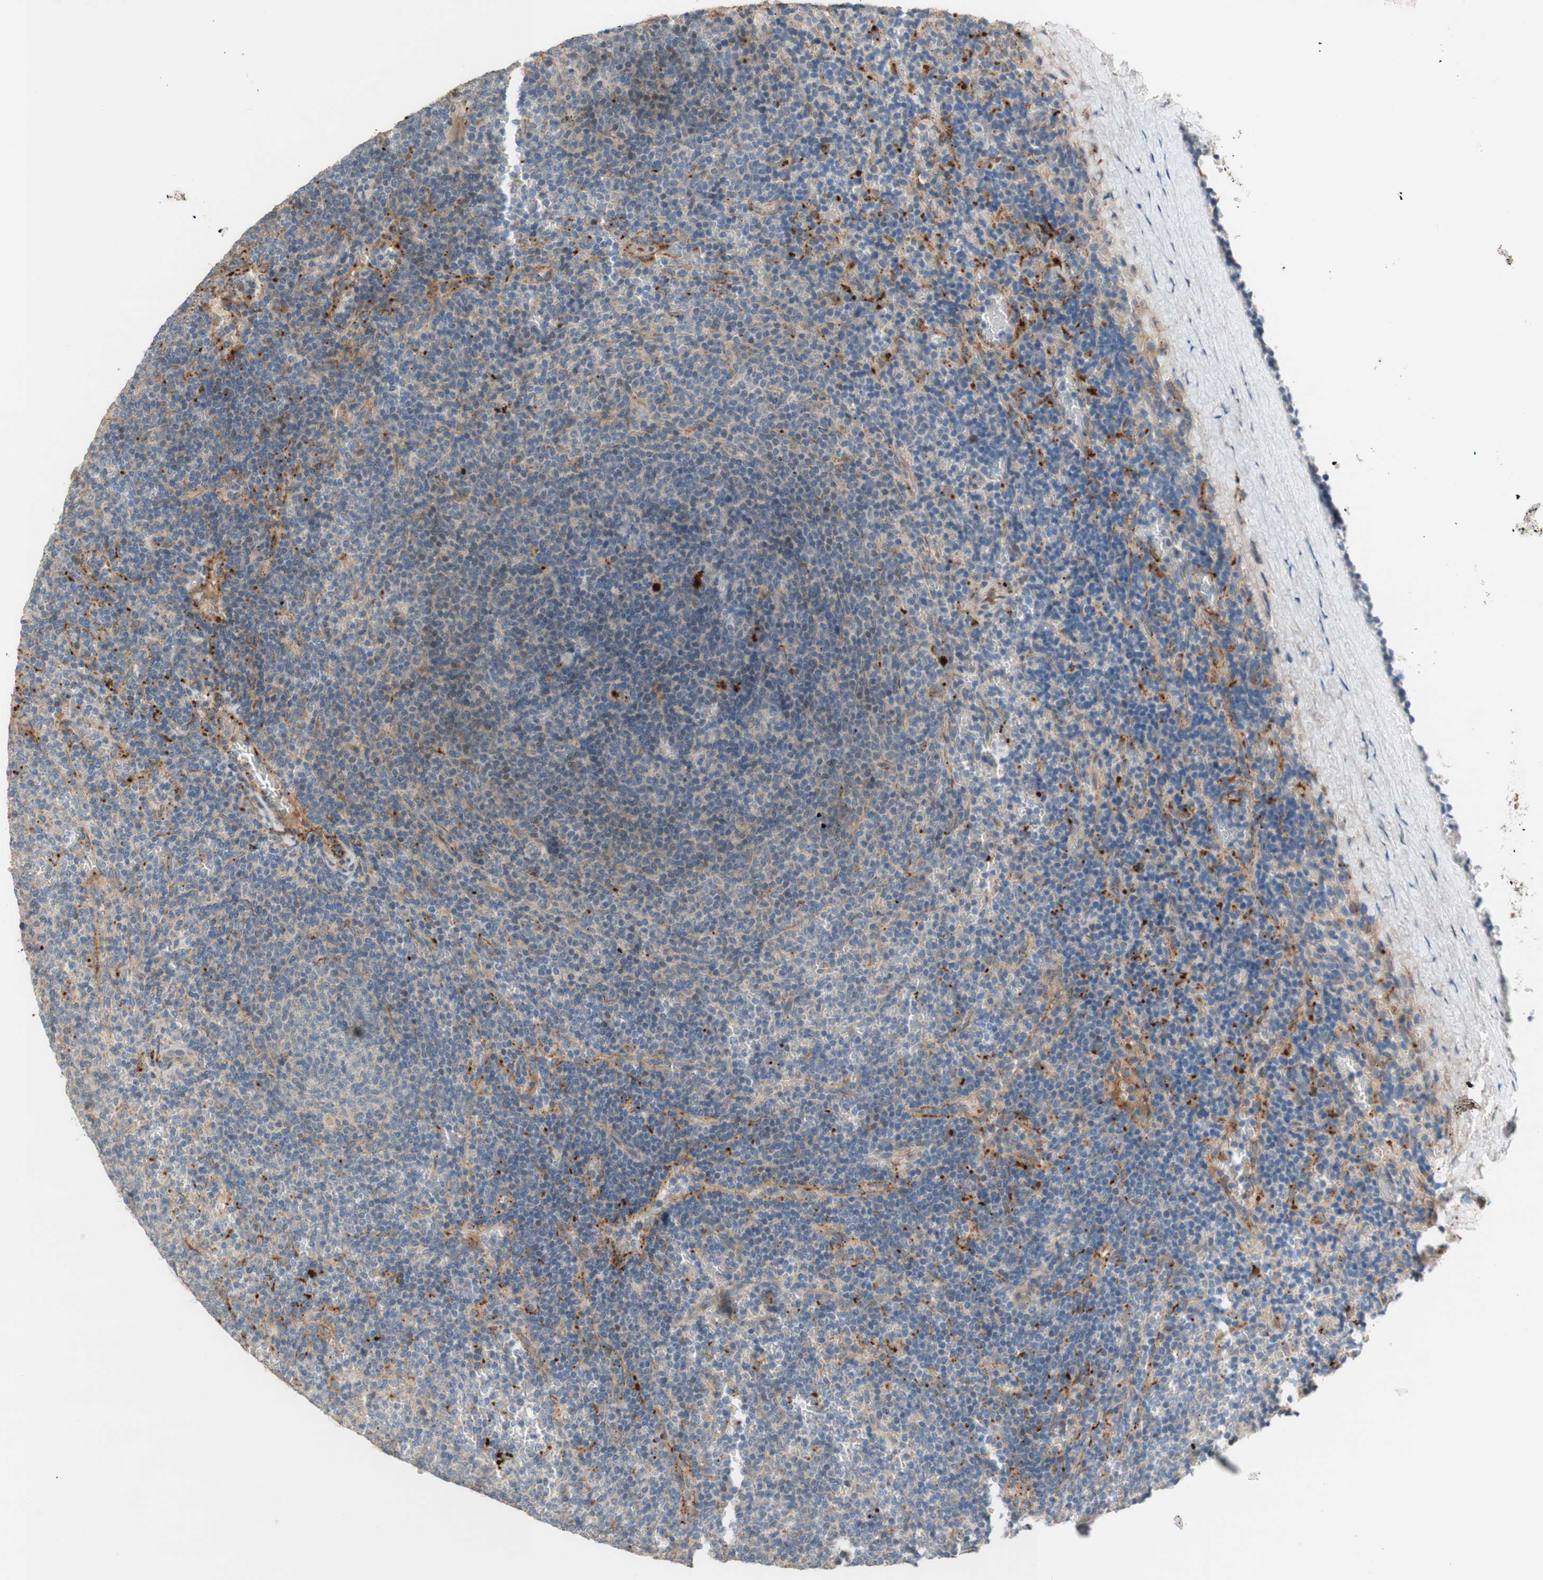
{"staining": {"intensity": "negative", "quantity": "none", "location": "none"}, "tissue": "lymphoma", "cell_type": "Tumor cells", "image_type": "cancer", "snomed": [{"axis": "morphology", "description": "Malignant lymphoma, non-Hodgkin's type, Low grade"}, {"axis": "topography", "description": "Spleen"}], "caption": "Tumor cells show no significant protein staining in lymphoma.", "gene": "PTPN21", "patient": {"sex": "female", "age": 50}}